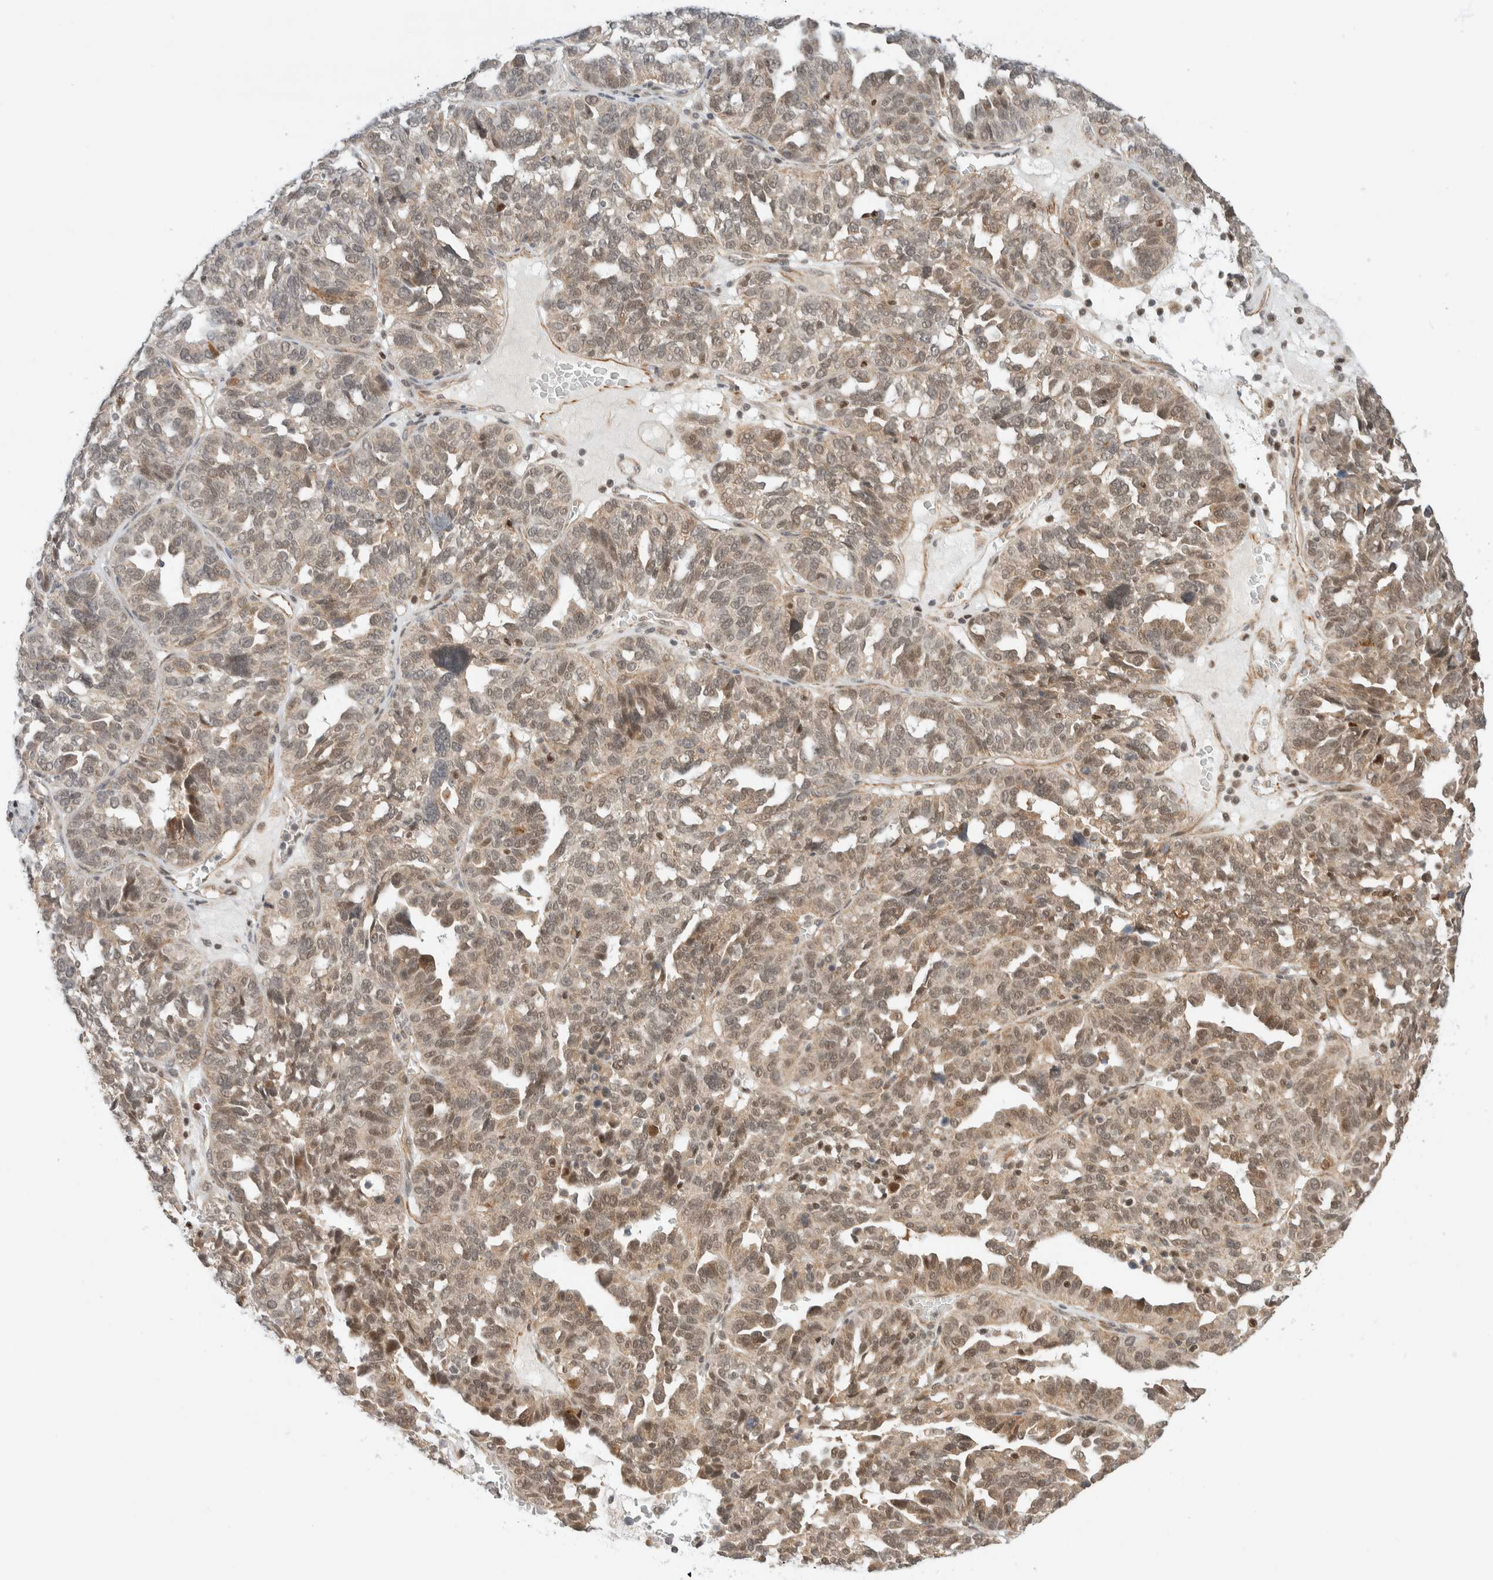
{"staining": {"intensity": "weak", "quantity": ">75%", "location": "cytoplasmic/membranous,nuclear"}, "tissue": "ovarian cancer", "cell_type": "Tumor cells", "image_type": "cancer", "snomed": [{"axis": "morphology", "description": "Cystadenocarcinoma, serous, NOS"}, {"axis": "topography", "description": "Ovary"}], "caption": "Immunohistochemical staining of serous cystadenocarcinoma (ovarian) displays low levels of weak cytoplasmic/membranous and nuclear staining in approximately >75% of tumor cells. The staining is performed using DAB (3,3'-diaminobenzidine) brown chromogen to label protein expression. The nuclei are counter-stained blue using hematoxylin.", "gene": "C8orf76", "patient": {"sex": "female", "age": 59}}